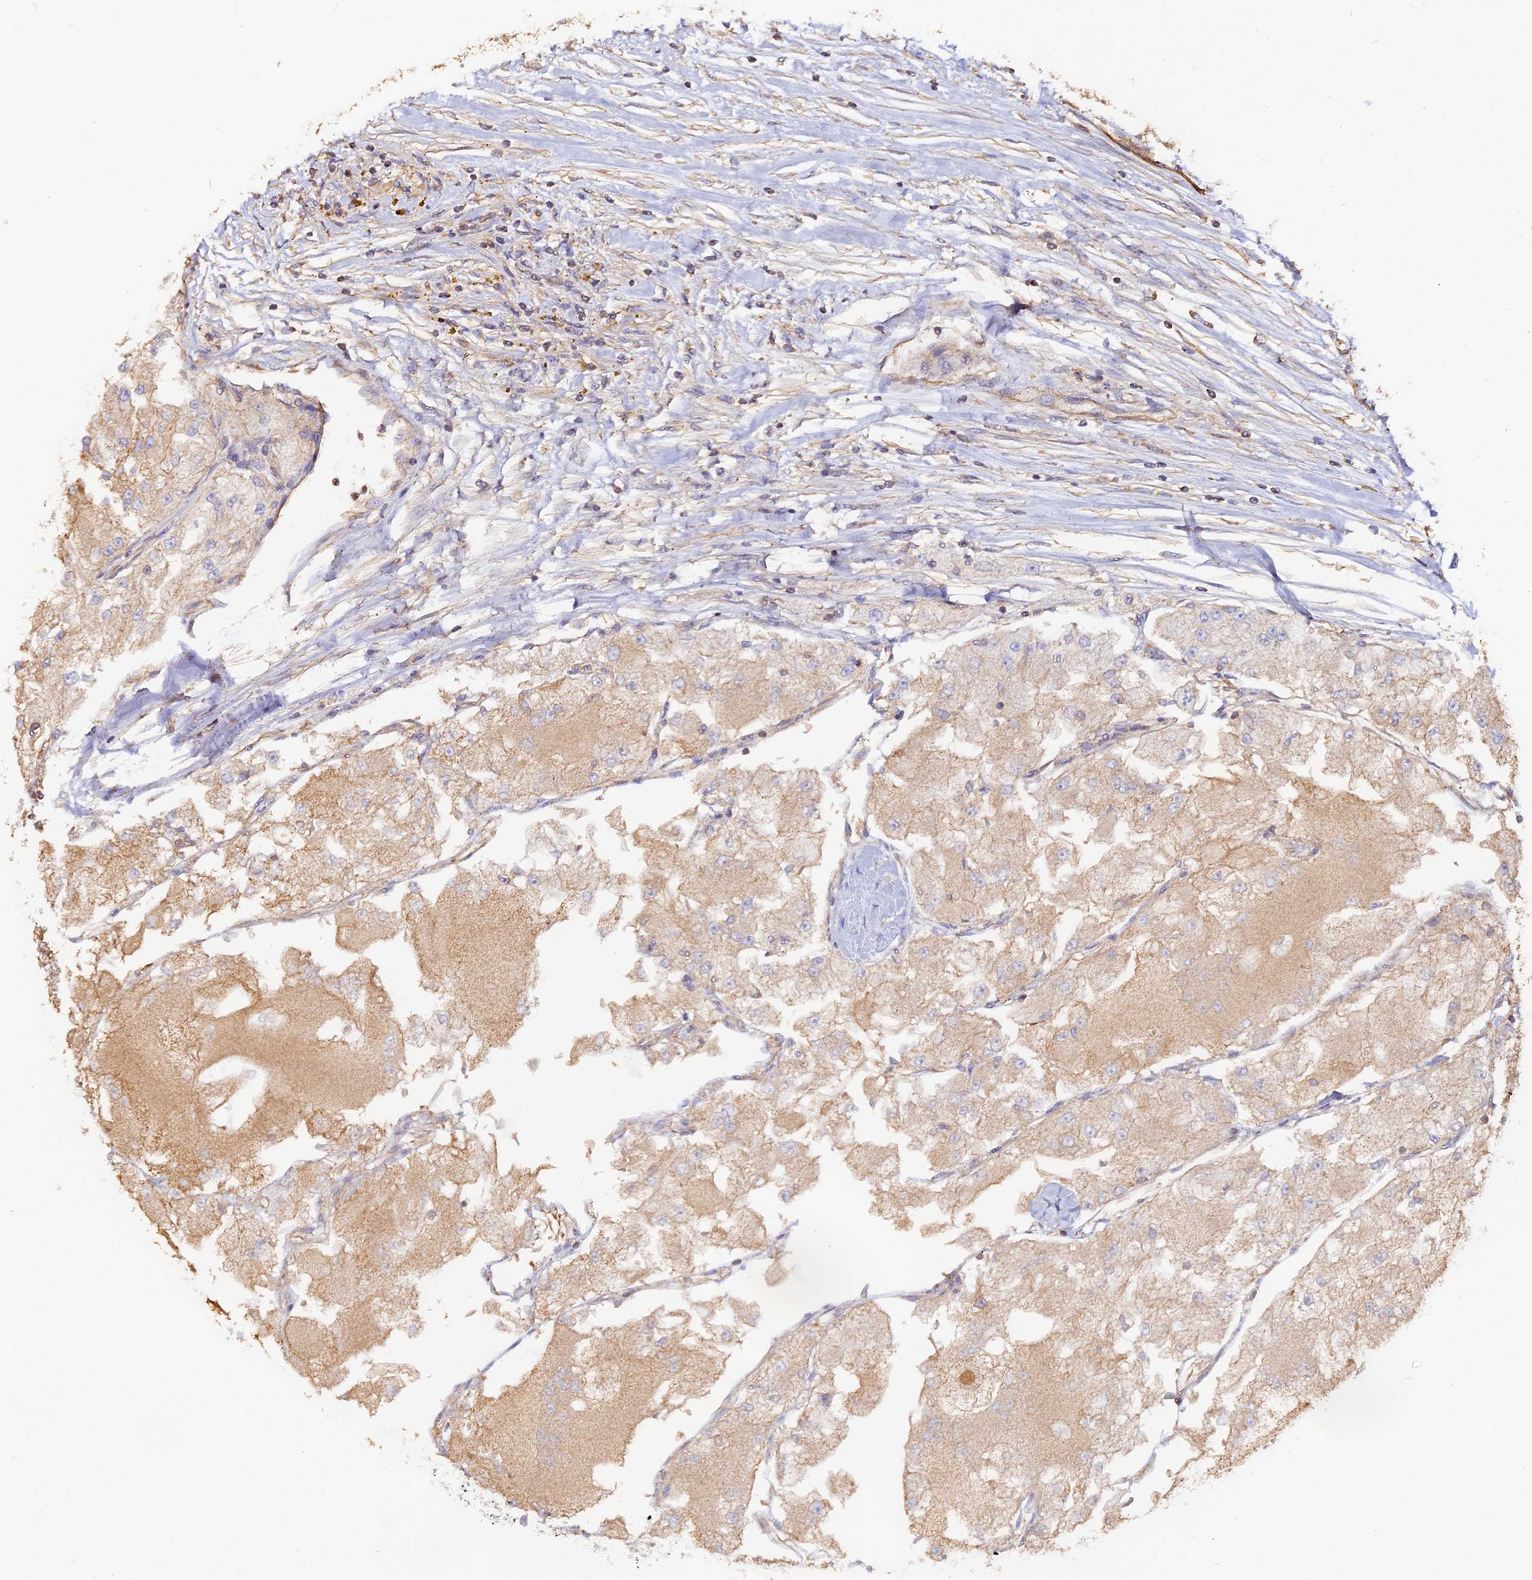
{"staining": {"intensity": "weak", "quantity": ">75%", "location": "cytoplasmic/membranous"}, "tissue": "renal cancer", "cell_type": "Tumor cells", "image_type": "cancer", "snomed": [{"axis": "morphology", "description": "Adenocarcinoma, NOS"}, {"axis": "topography", "description": "Kidney"}], "caption": "High-magnification brightfield microscopy of renal adenocarcinoma stained with DAB (brown) and counterstained with hematoxylin (blue). tumor cells exhibit weak cytoplasmic/membranous expression is present in about>75% of cells.", "gene": "VPS18", "patient": {"sex": "female", "age": 72}}